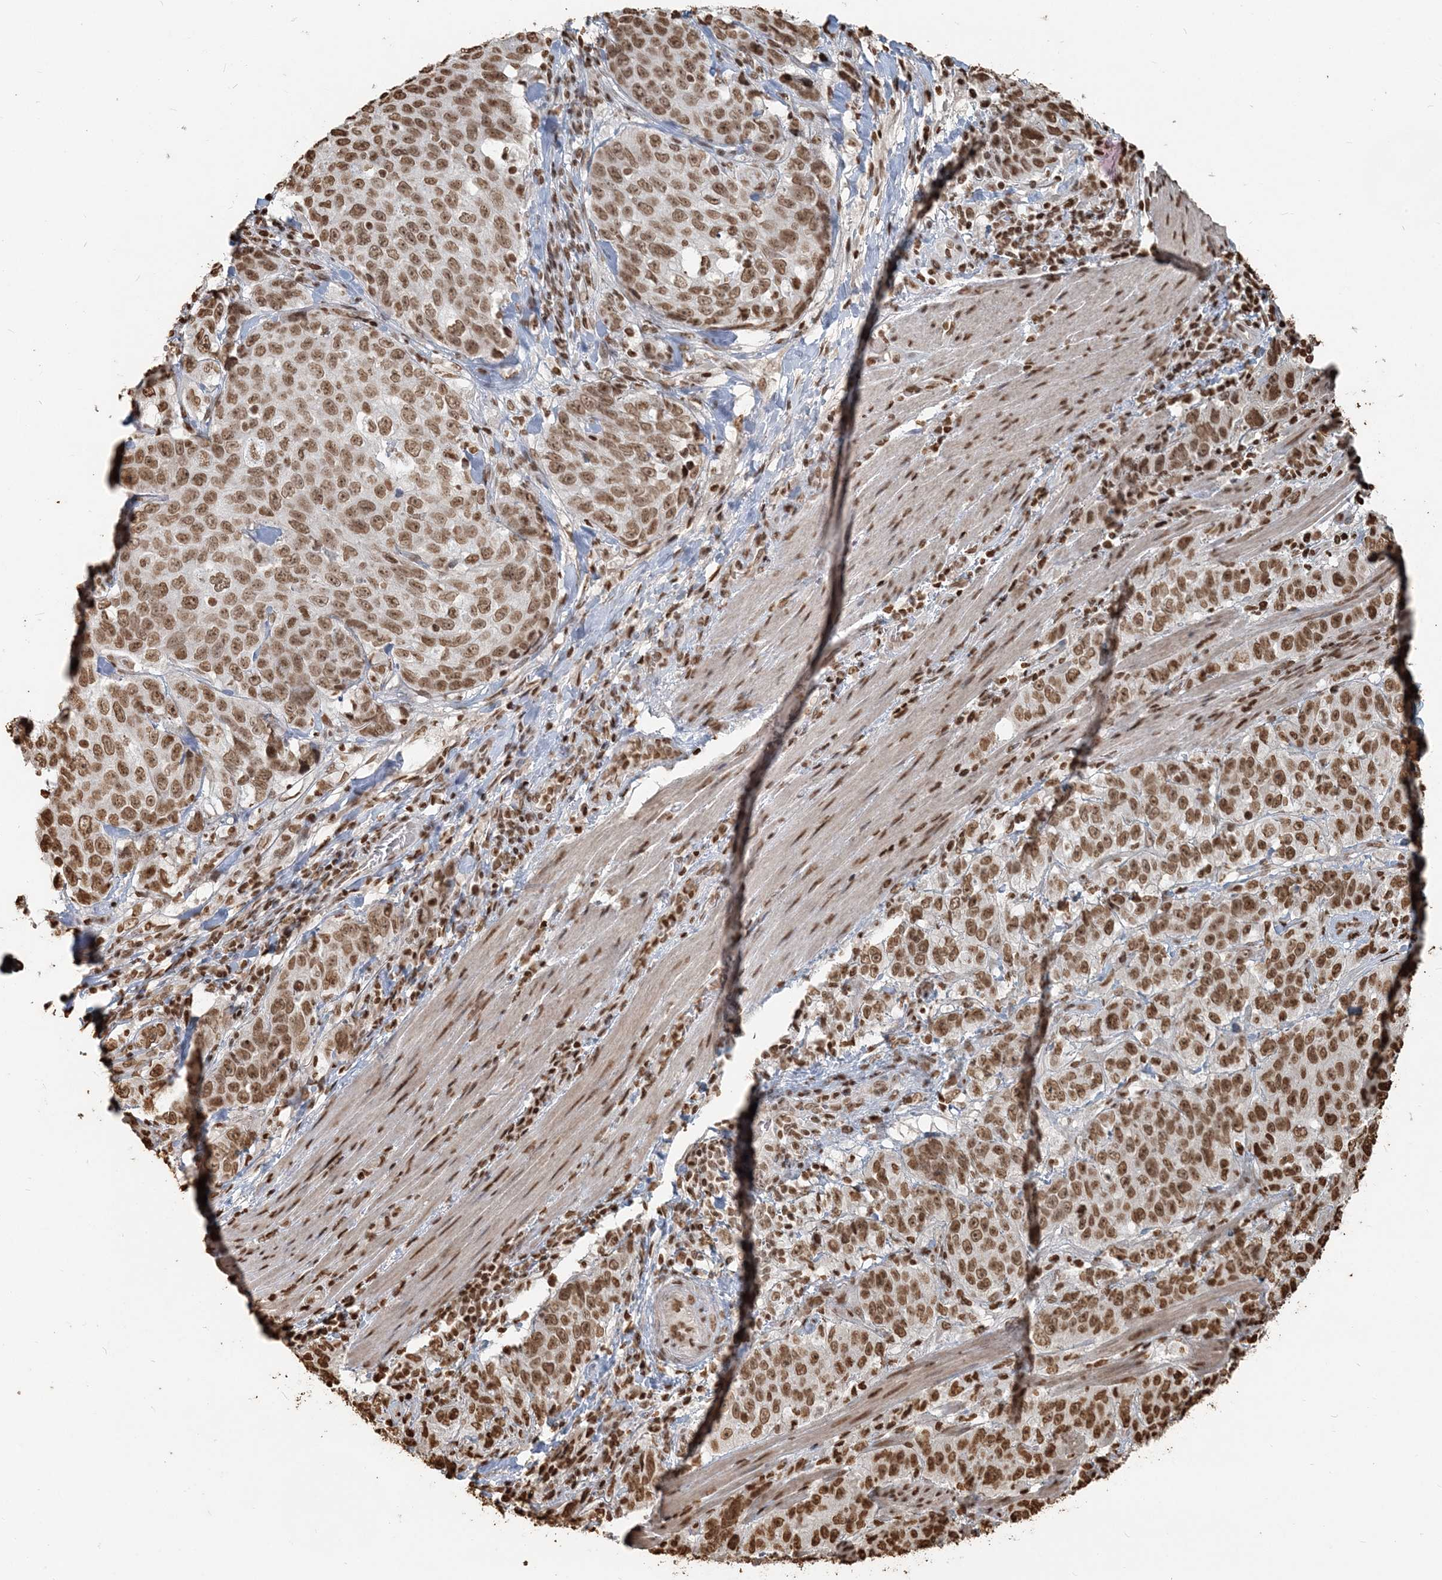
{"staining": {"intensity": "moderate", "quantity": ">75%", "location": "nuclear"}, "tissue": "stomach cancer", "cell_type": "Tumor cells", "image_type": "cancer", "snomed": [{"axis": "morphology", "description": "Adenocarcinoma, NOS"}, {"axis": "topography", "description": "Stomach"}], "caption": "There is medium levels of moderate nuclear expression in tumor cells of adenocarcinoma (stomach), as demonstrated by immunohistochemical staining (brown color).", "gene": "H3-3B", "patient": {"sex": "male", "age": 48}}